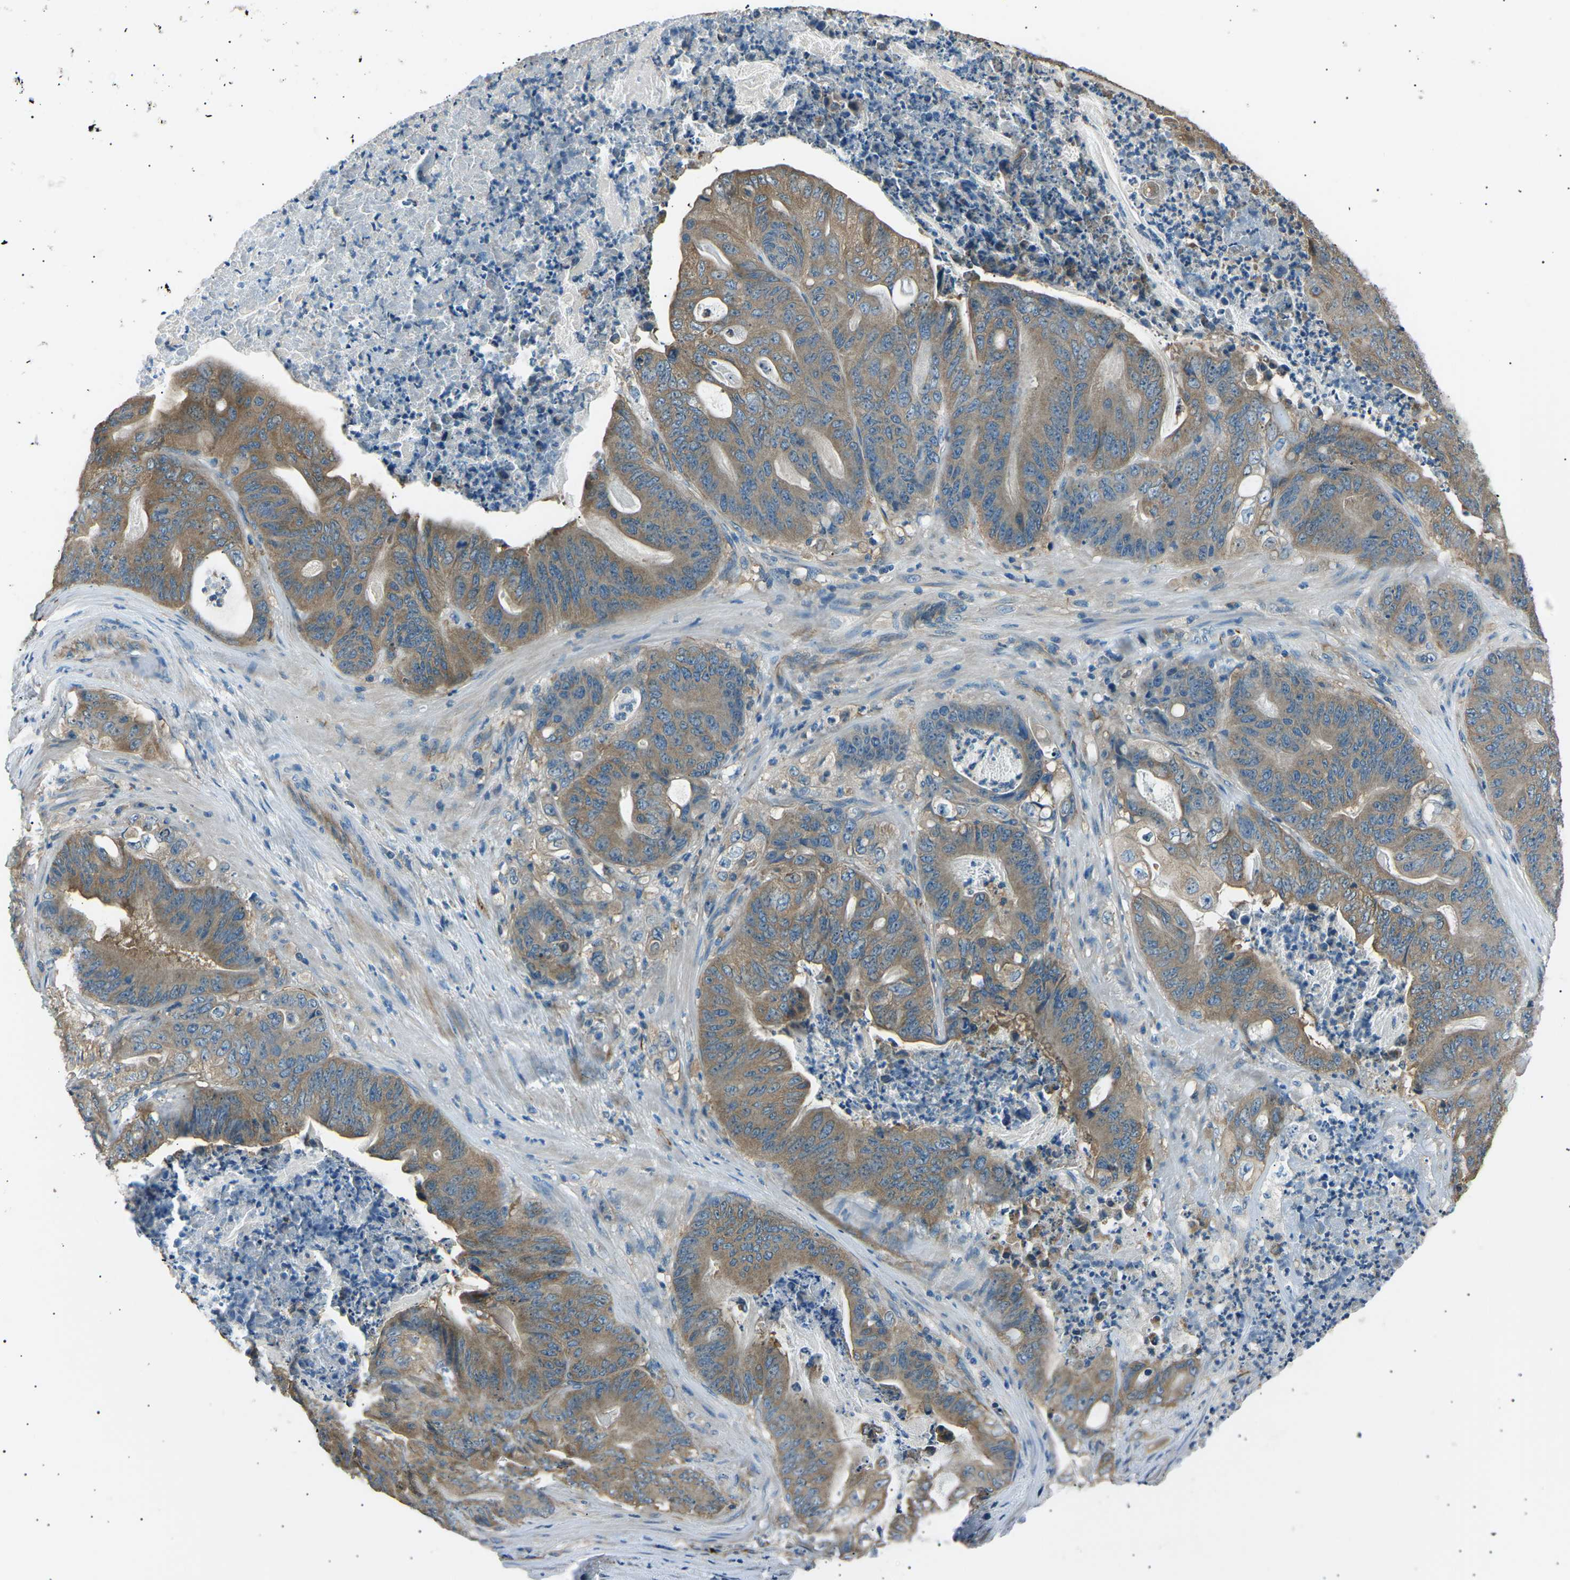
{"staining": {"intensity": "moderate", "quantity": ">75%", "location": "cytoplasmic/membranous"}, "tissue": "stomach cancer", "cell_type": "Tumor cells", "image_type": "cancer", "snomed": [{"axis": "morphology", "description": "Adenocarcinoma, NOS"}, {"axis": "topography", "description": "Stomach"}], "caption": "Human stomach cancer (adenocarcinoma) stained with a brown dye exhibits moderate cytoplasmic/membranous positive staining in about >75% of tumor cells.", "gene": "SLK", "patient": {"sex": "female", "age": 73}}